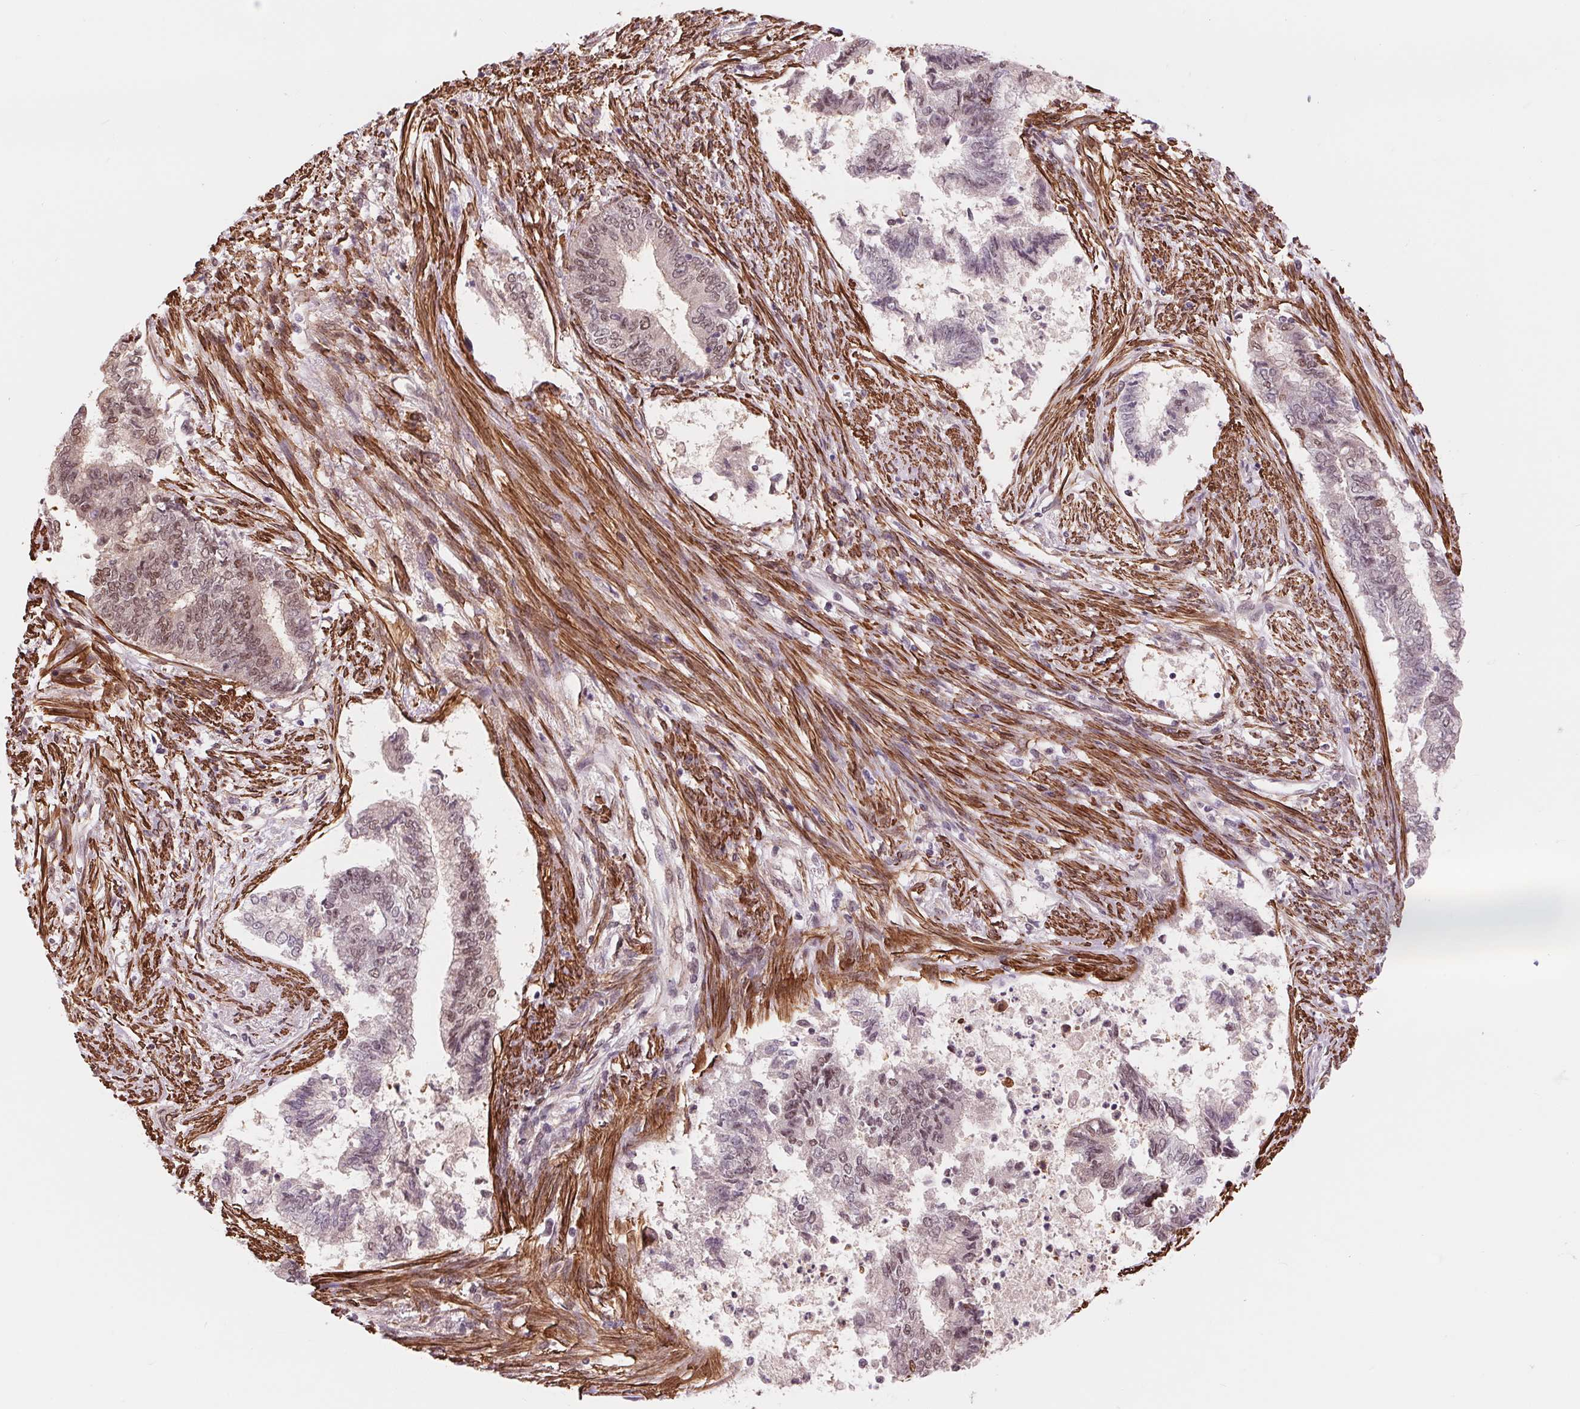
{"staining": {"intensity": "moderate", "quantity": "25%-75%", "location": "cytoplasmic/membranous,nuclear"}, "tissue": "endometrial cancer", "cell_type": "Tumor cells", "image_type": "cancer", "snomed": [{"axis": "morphology", "description": "Adenocarcinoma, NOS"}, {"axis": "topography", "description": "Endometrium"}], "caption": "Adenocarcinoma (endometrial) was stained to show a protein in brown. There is medium levels of moderate cytoplasmic/membranous and nuclear positivity in about 25%-75% of tumor cells. Nuclei are stained in blue.", "gene": "BCAT1", "patient": {"sex": "female", "age": 65}}